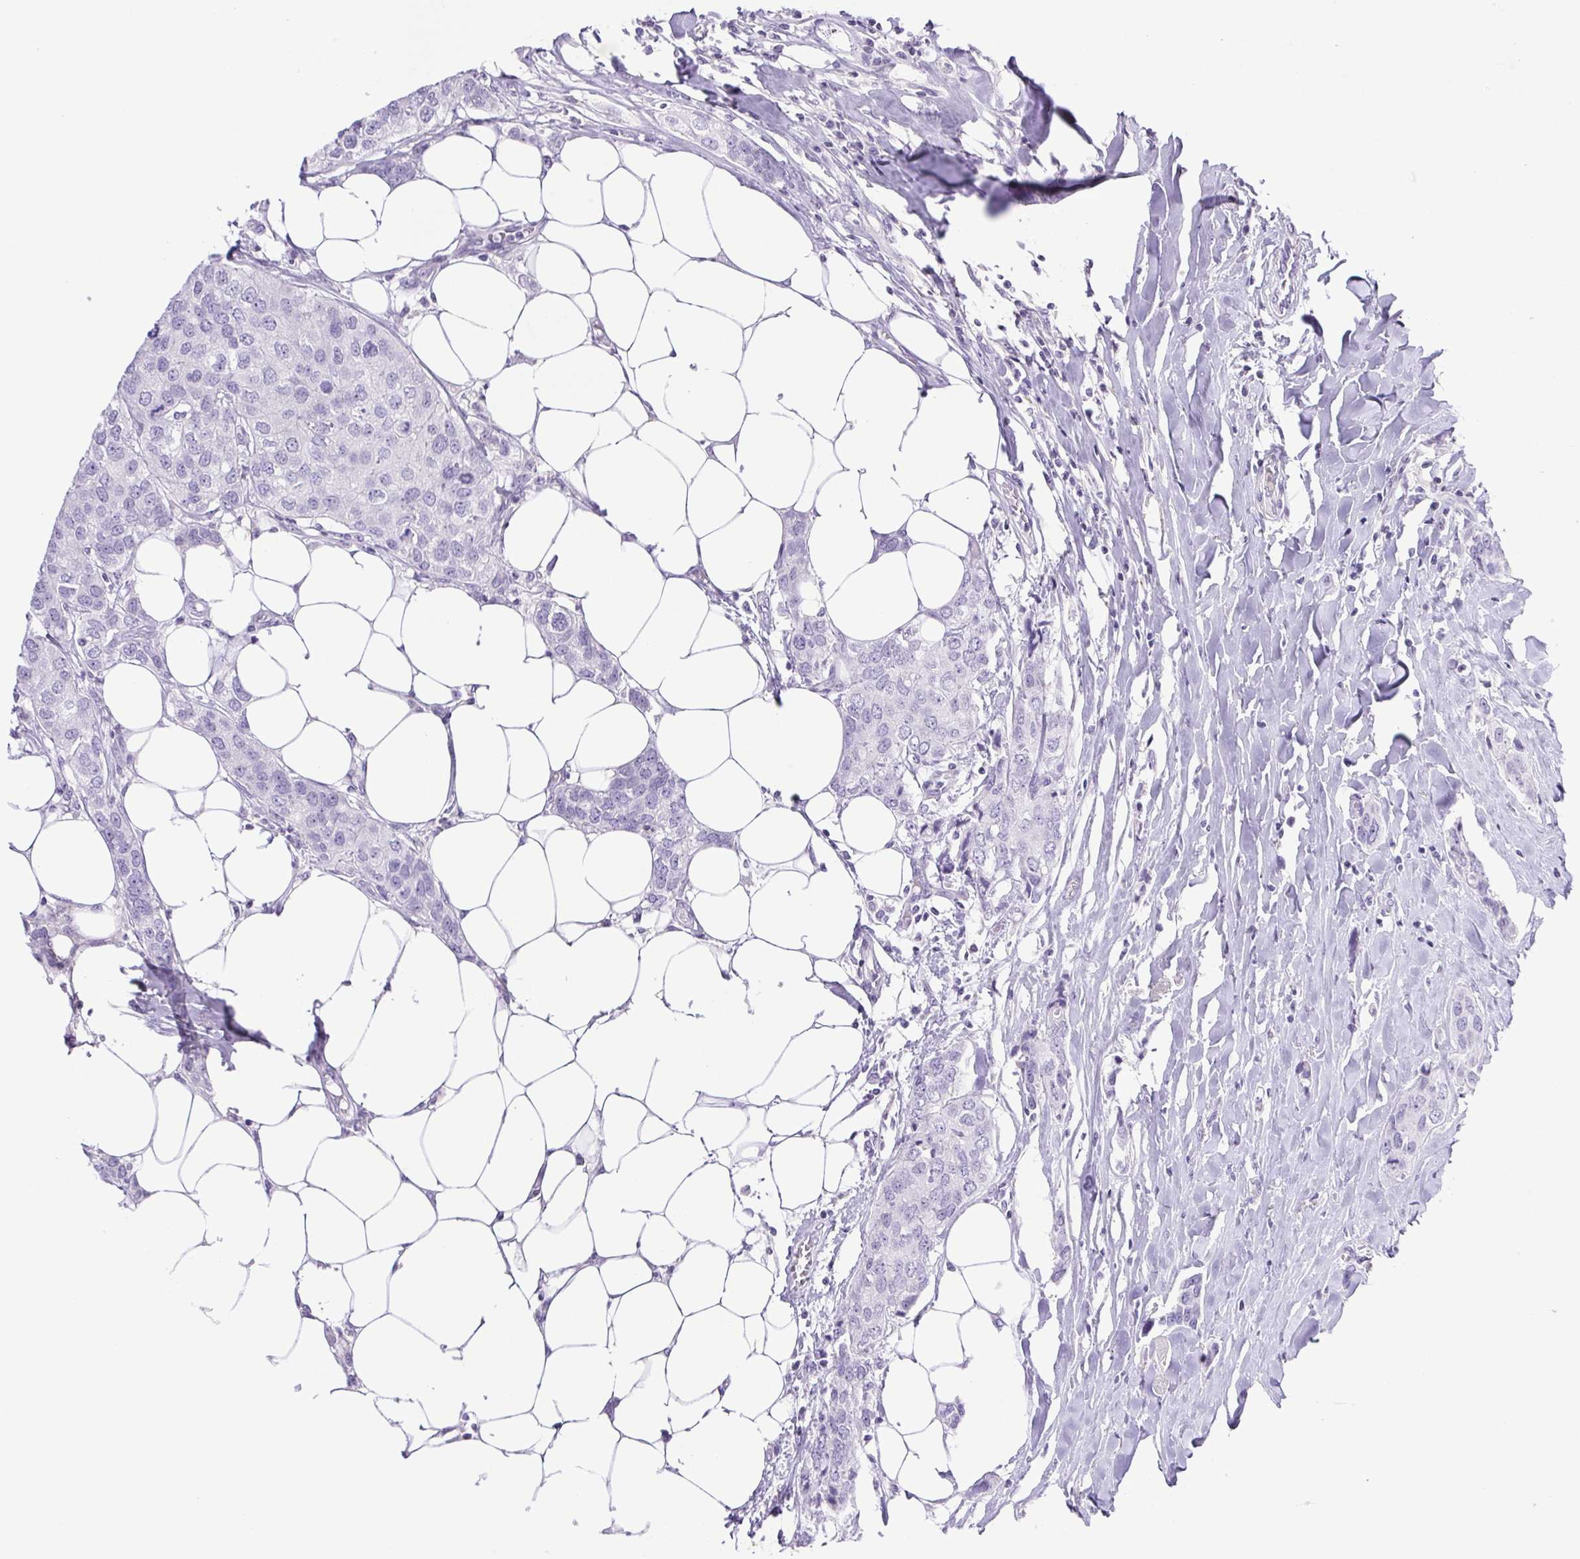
{"staining": {"intensity": "negative", "quantity": "none", "location": "none"}, "tissue": "breast cancer", "cell_type": "Tumor cells", "image_type": "cancer", "snomed": [{"axis": "morphology", "description": "Duct carcinoma"}, {"axis": "topography", "description": "Breast"}], "caption": "Breast cancer (infiltrating ductal carcinoma) was stained to show a protein in brown. There is no significant staining in tumor cells.", "gene": "SYNPR", "patient": {"sex": "female", "age": 80}}